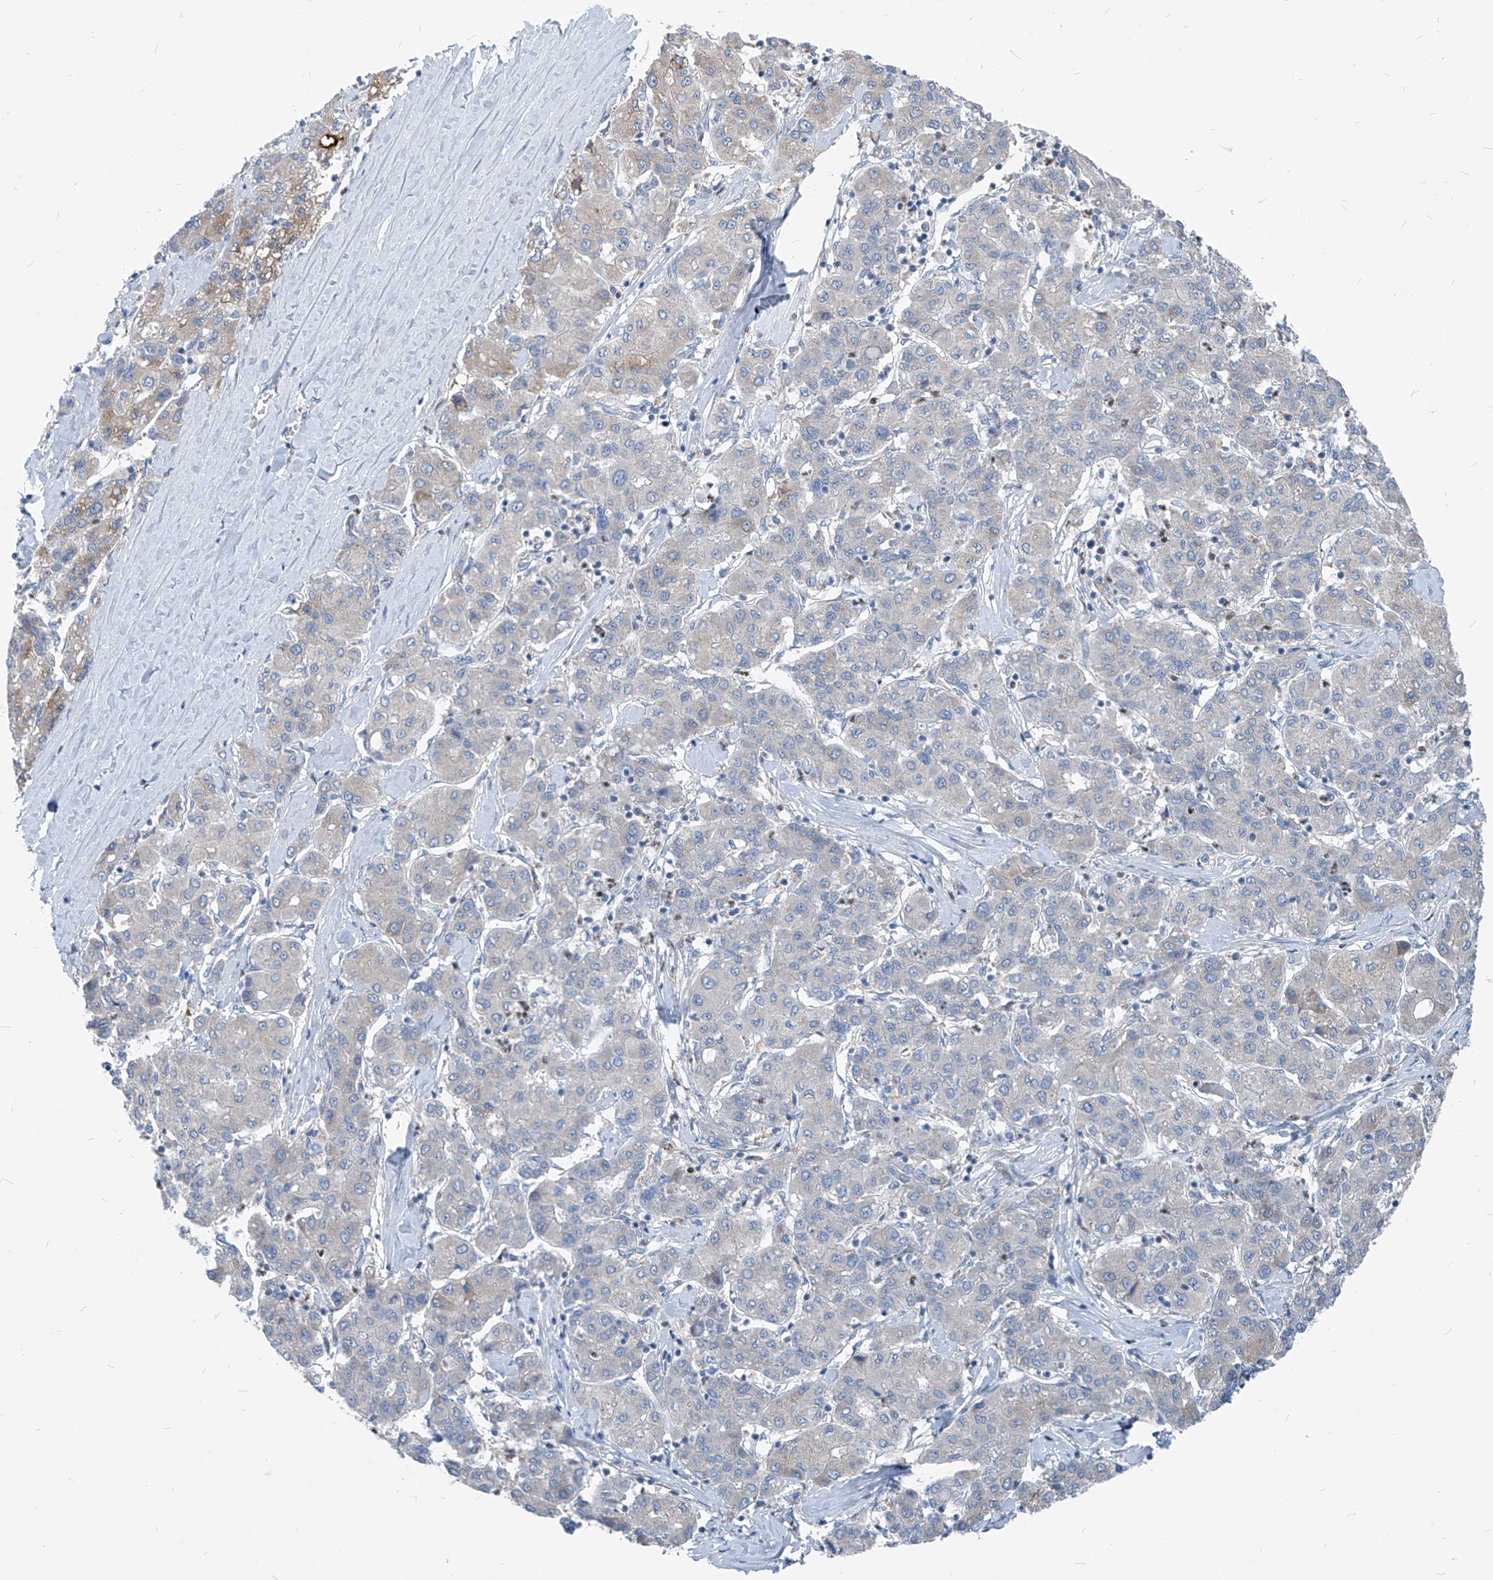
{"staining": {"intensity": "negative", "quantity": "none", "location": "none"}, "tissue": "liver cancer", "cell_type": "Tumor cells", "image_type": "cancer", "snomed": [{"axis": "morphology", "description": "Carcinoma, Hepatocellular, NOS"}, {"axis": "topography", "description": "Liver"}], "caption": "An image of liver cancer (hepatocellular carcinoma) stained for a protein displays no brown staining in tumor cells.", "gene": "CHMP2B", "patient": {"sex": "male", "age": 65}}